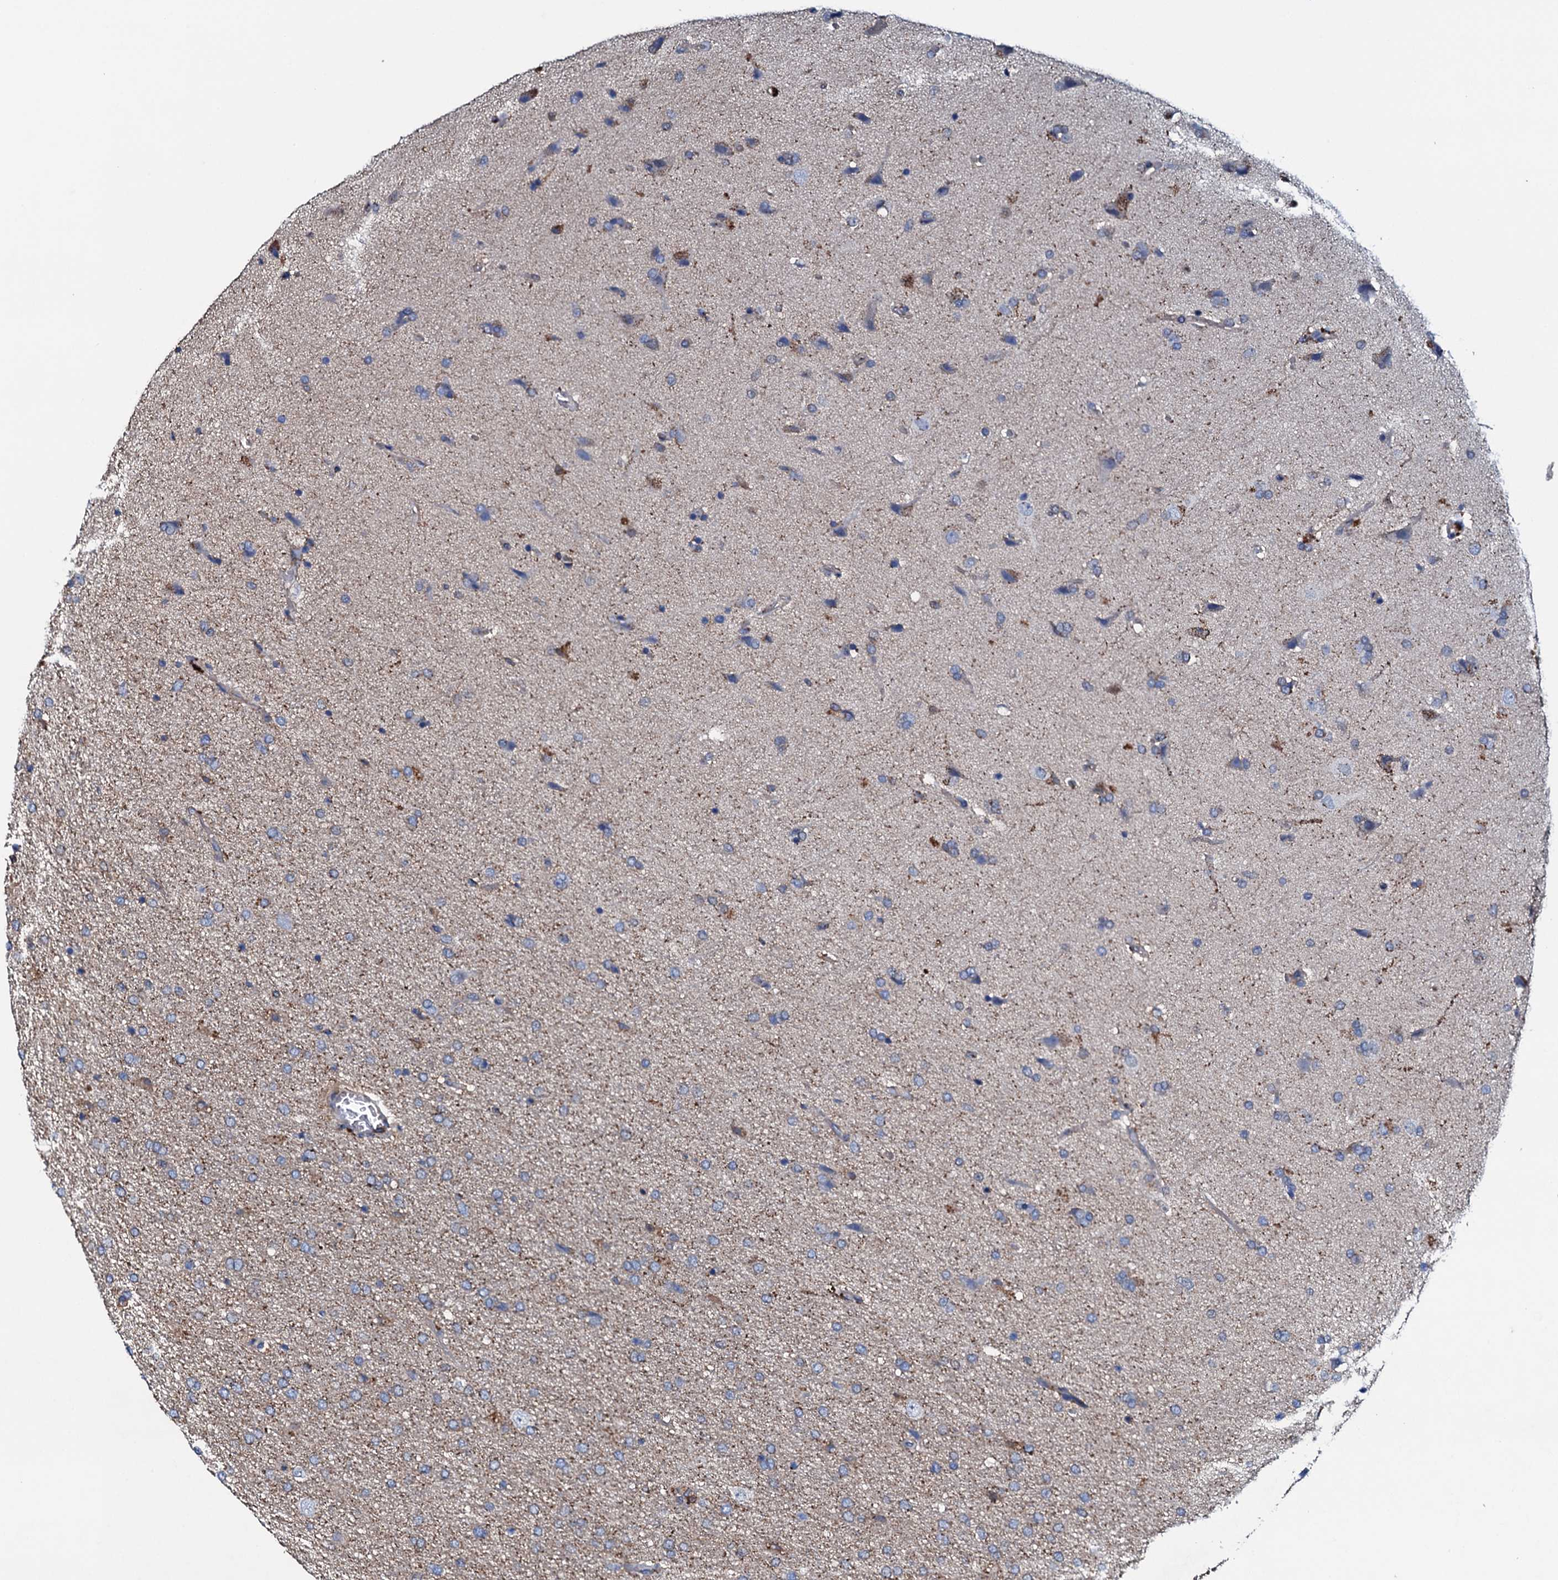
{"staining": {"intensity": "negative", "quantity": "none", "location": "none"}, "tissue": "glioma", "cell_type": "Tumor cells", "image_type": "cancer", "snomed": [{"axis": "morphology", "description": "Glioma, malignant, High grade"}, {"axis": "topography", "description": "Brain"}], "caption": "IHC photomicrograph of human malignant high-grade glioma stained for a protein (brown), which demonstrates no expression in tumor cells.", "gene": "MS4A4E", "patient": {"sex": "male", "age": 72}}